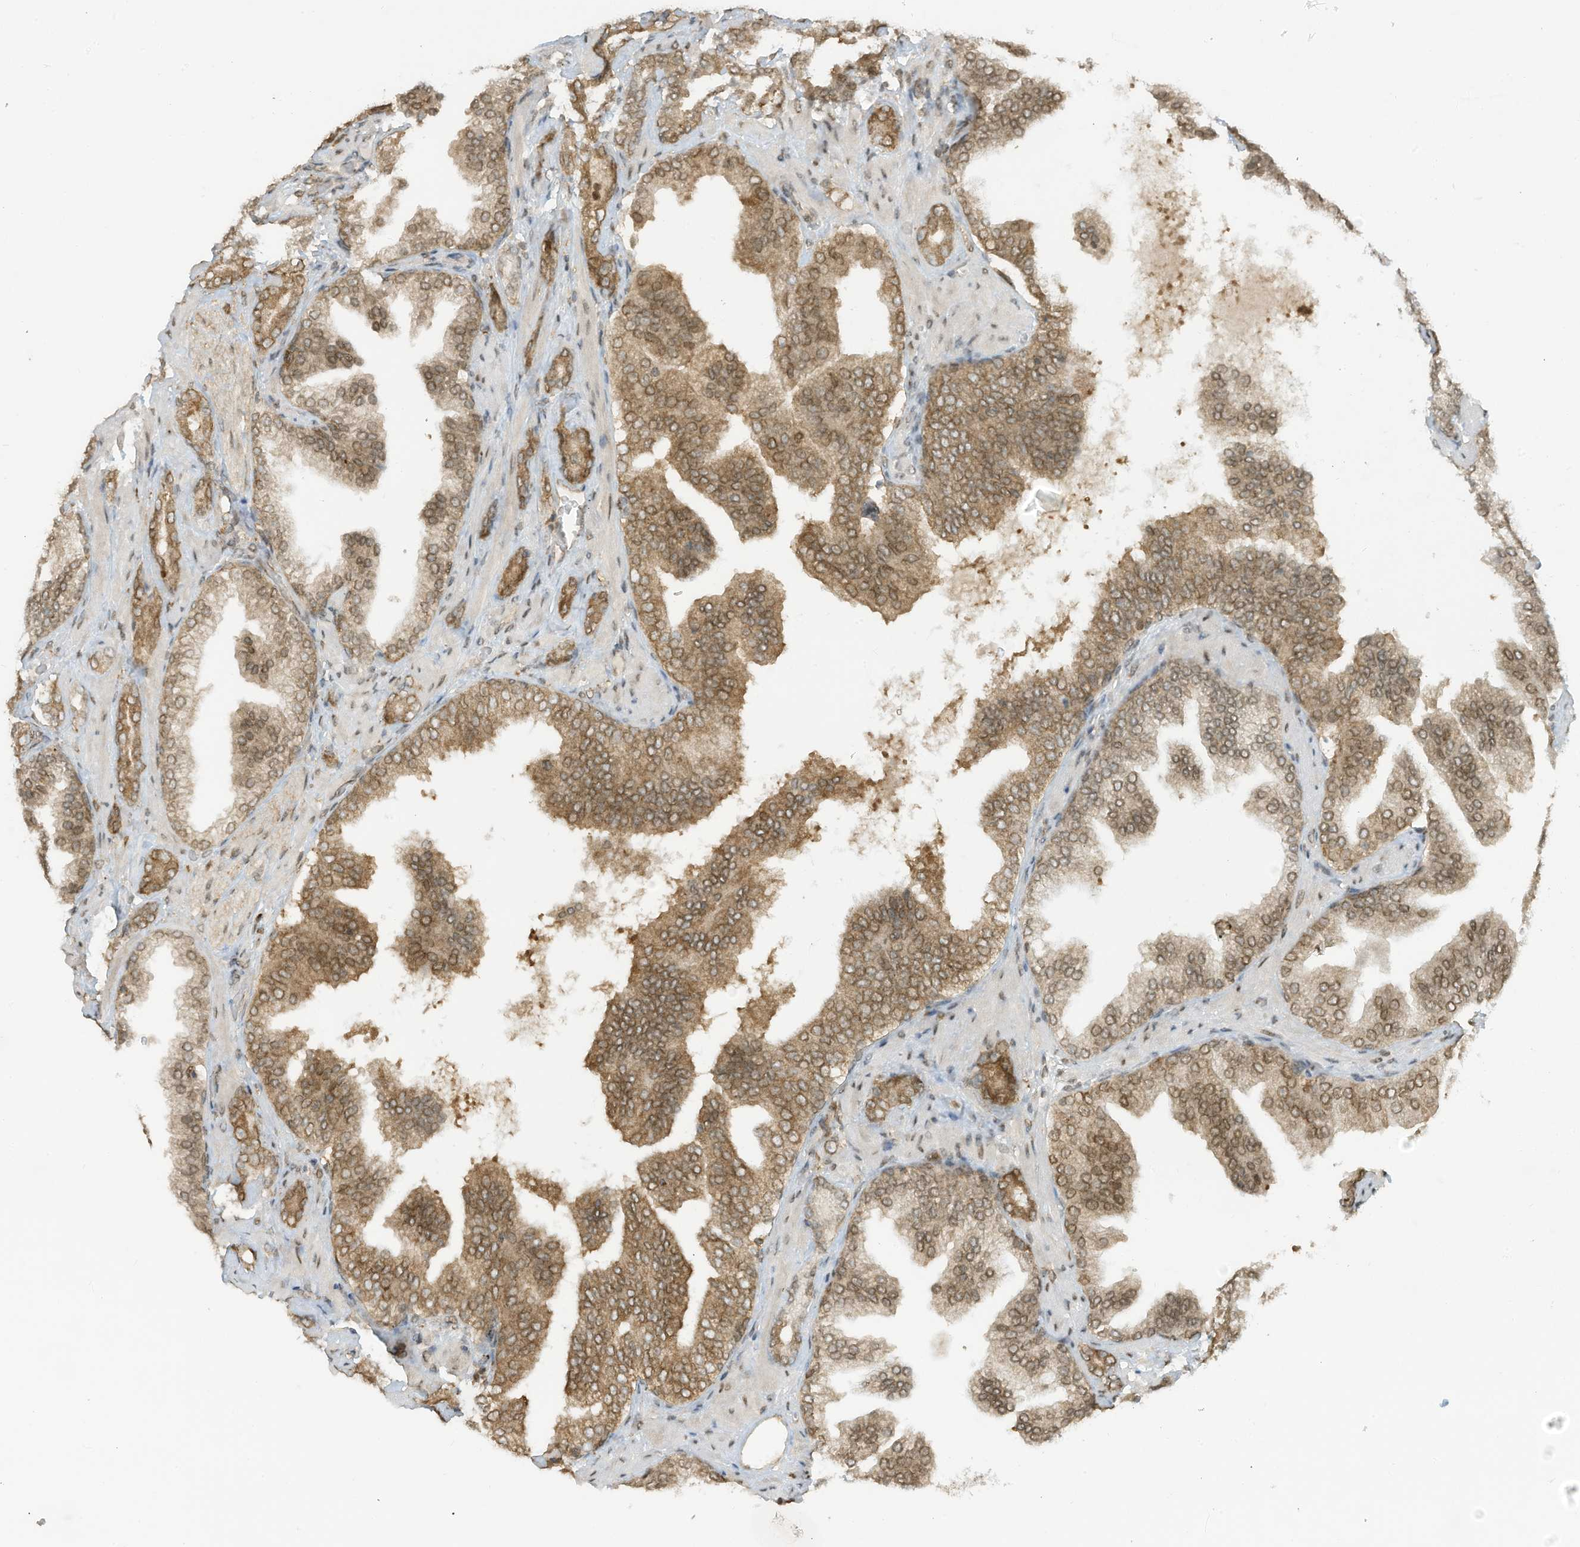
{"staining": {"intensity": "moderate", "quantity": "<25%", "location": "cytoplasmic/membranous,nuclear"}, "tissue": "prostate cancer", "cell_type": "Tumor cells", "image_type": "cancer", "snomed": [{"axis": "morphology", "description": "Adenocarcinoma, High grade"}, {"axis": "topography", "description": "Prostate"}], "caption": "An image of human prostate high-grade adenocarcinoma stained for a protein displays moderate cytoplasmic/membranous and nuclear brown staining in tumor cells.", "gene": "KPNB1", "patient": {"sex": "male", "age": 58}}